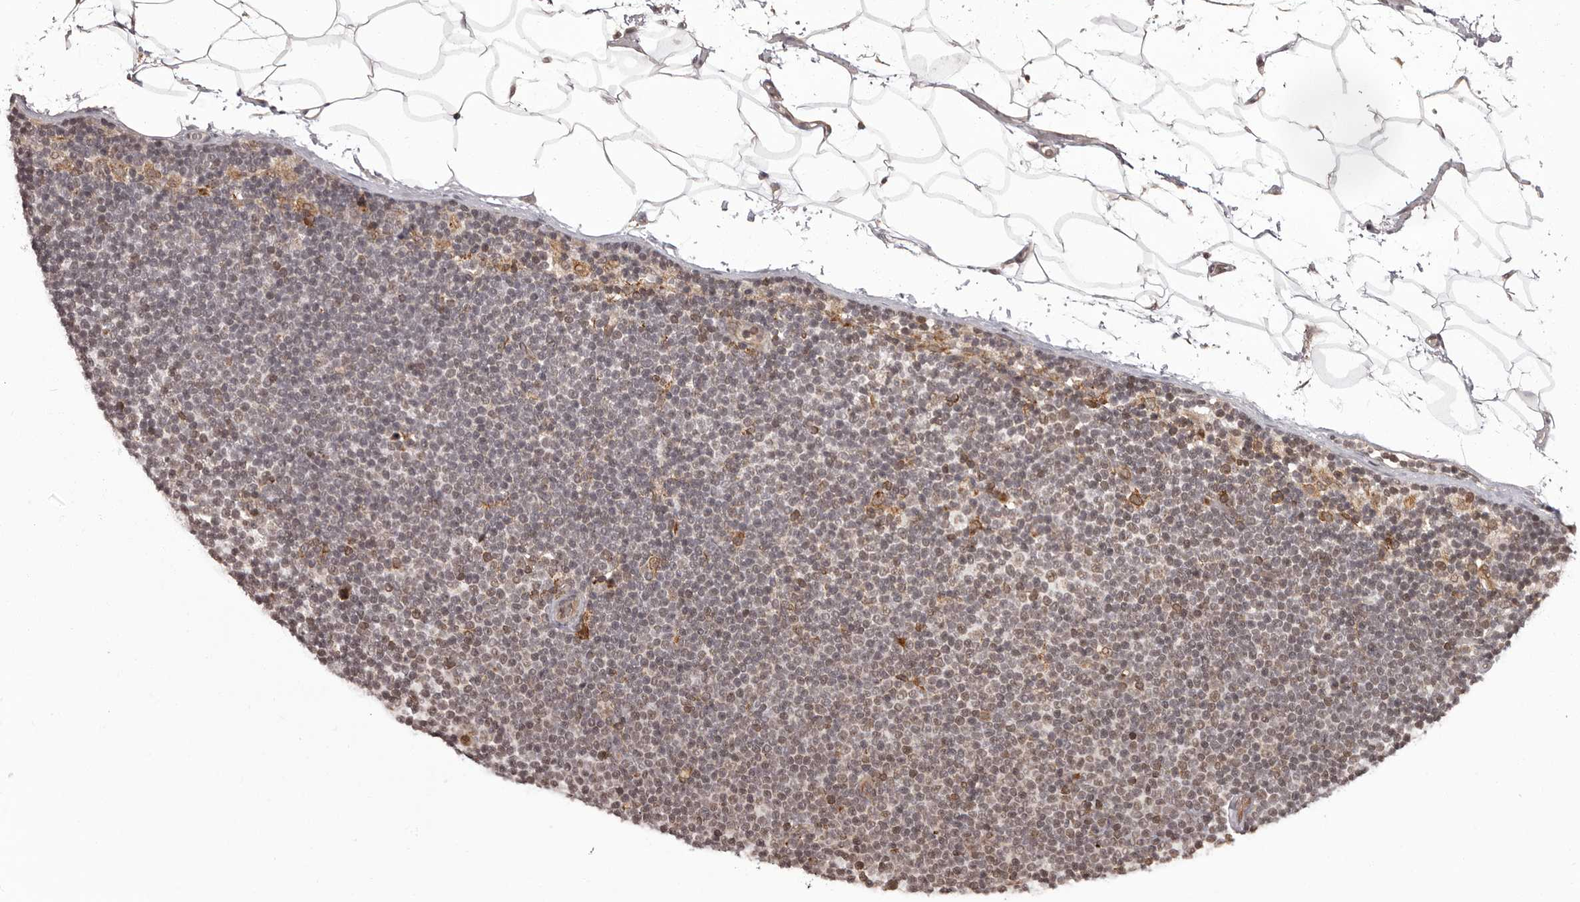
{"staining": {"intensity": "moderate", "quantity": "<25%", "location": "nuclear"}, "tissue": "lymphoma", "cell_type": "Tumor cells", "image_type": "cancer", "snomed": [{"axis": "morphology", "description": "Malignant lymphoma, non-Hodgkin's type, Low grade"}, {"axis": "topography", "description": "Lymph node"}], "caption": "A low amount of moderate nuclear staining is seen in approximately <25% of tumor cells in lymphoma tissue. The staining is performed using DAB (3,3'-diaminobenzidine) brown chromogen to label protein expression. The nuclei are counter-stained blue using hematoxylin.", "gene": "IL32", "patient": {"sex": "female", "age": 53}}